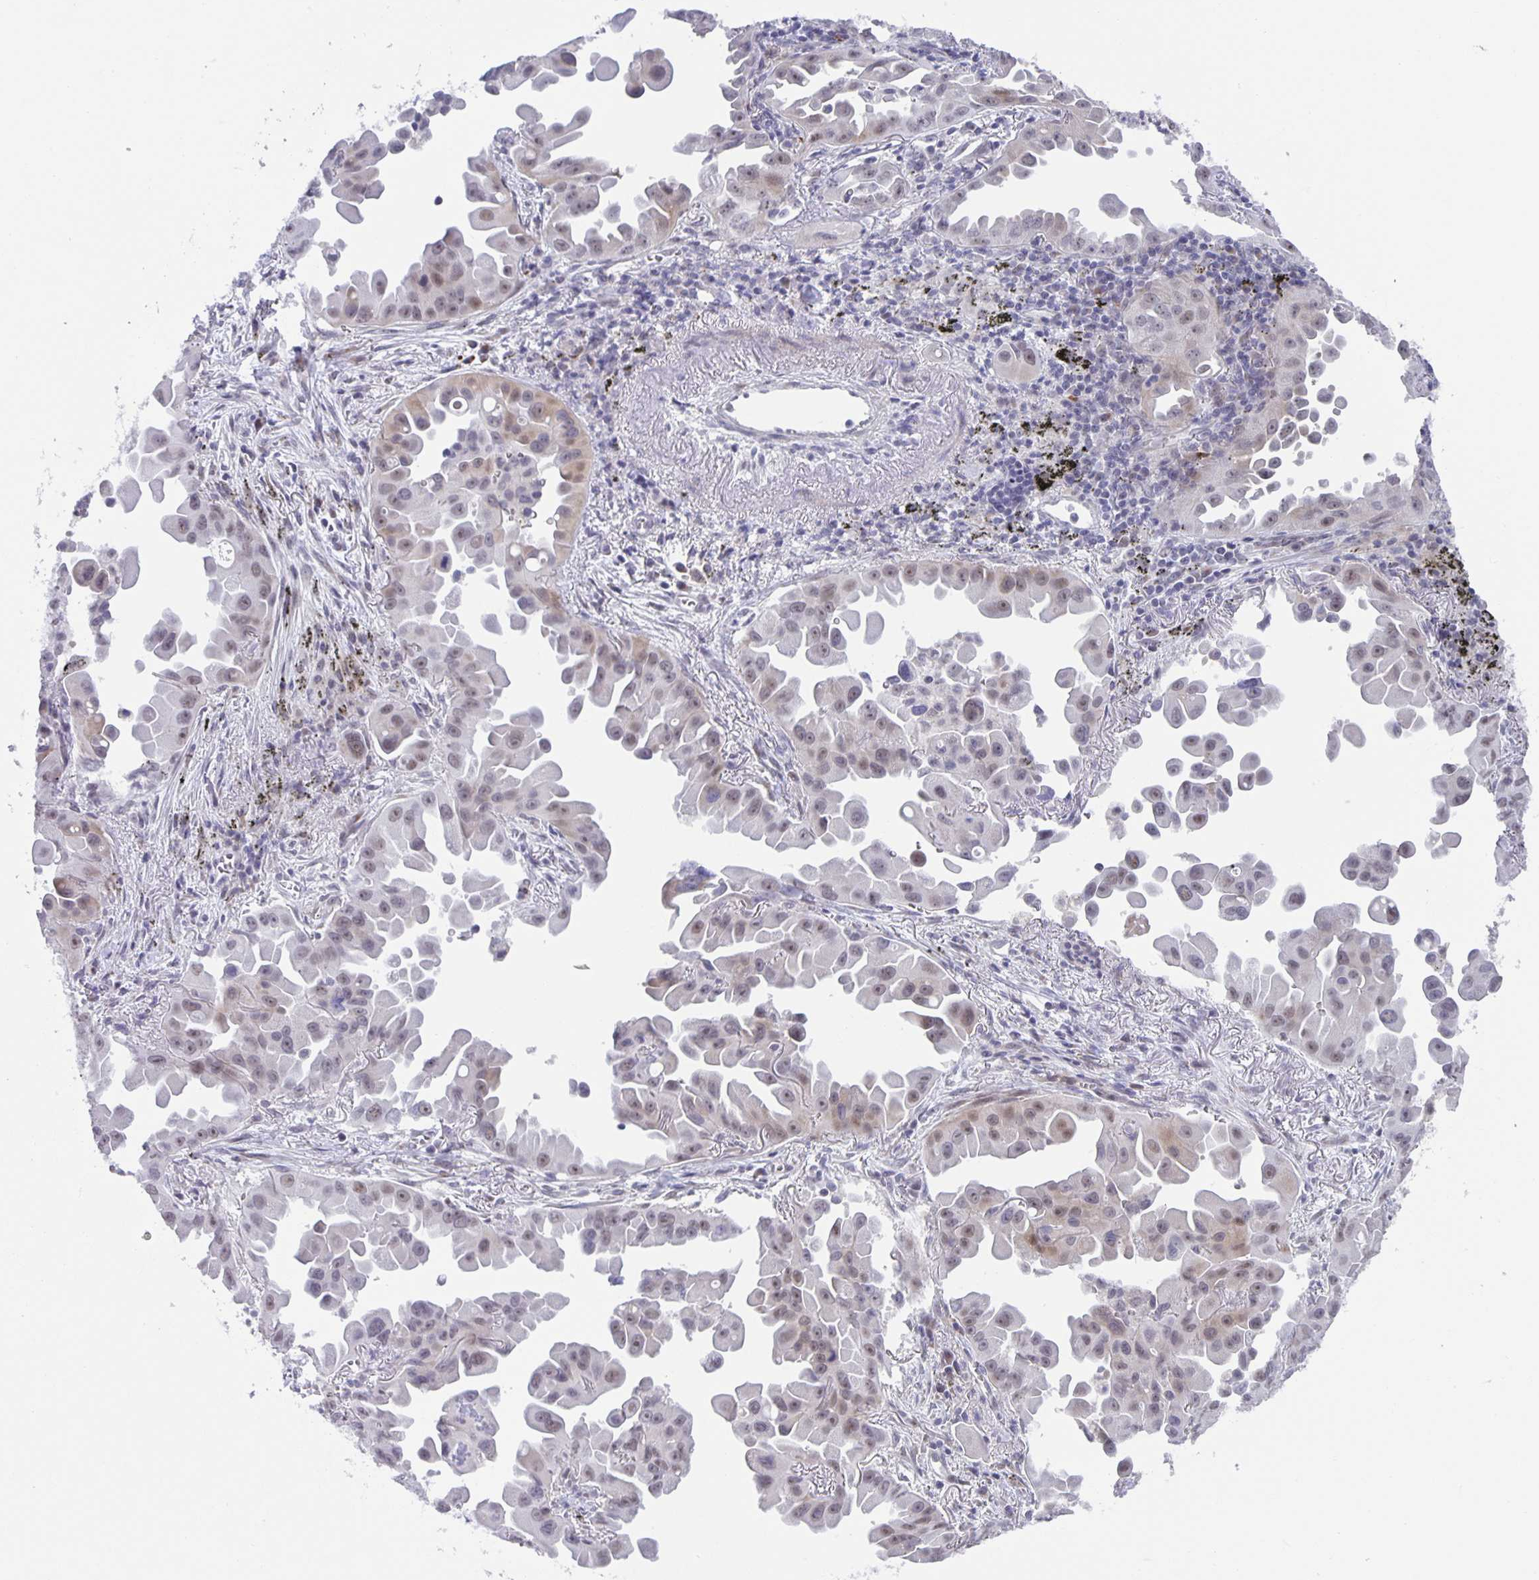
{"staining": {"intensity": "weak", "quantity": ">75%", "location": "nuclear"}, "tissue": "lung cancer", "cell_type": "Tumor cells", "image_type": "cancer", "snomed": [{"axis": "morphology", "description": "Adenocarcinoma, NOS"}, {"axis": "topography", "description": "Lung"}], "caption": "Protein staining displays weak nuclear expression in approximately >75% of tumor cells in lung cancer (adenocarcinoma). Using DAB (3,3'-diaminobenzidine) (brown) and hematoxylin (blue) stains, captured at high magnification using brightfield microscopy.", "gene": "PHRF1", "patient": {"sex": "male", "age": 68}}